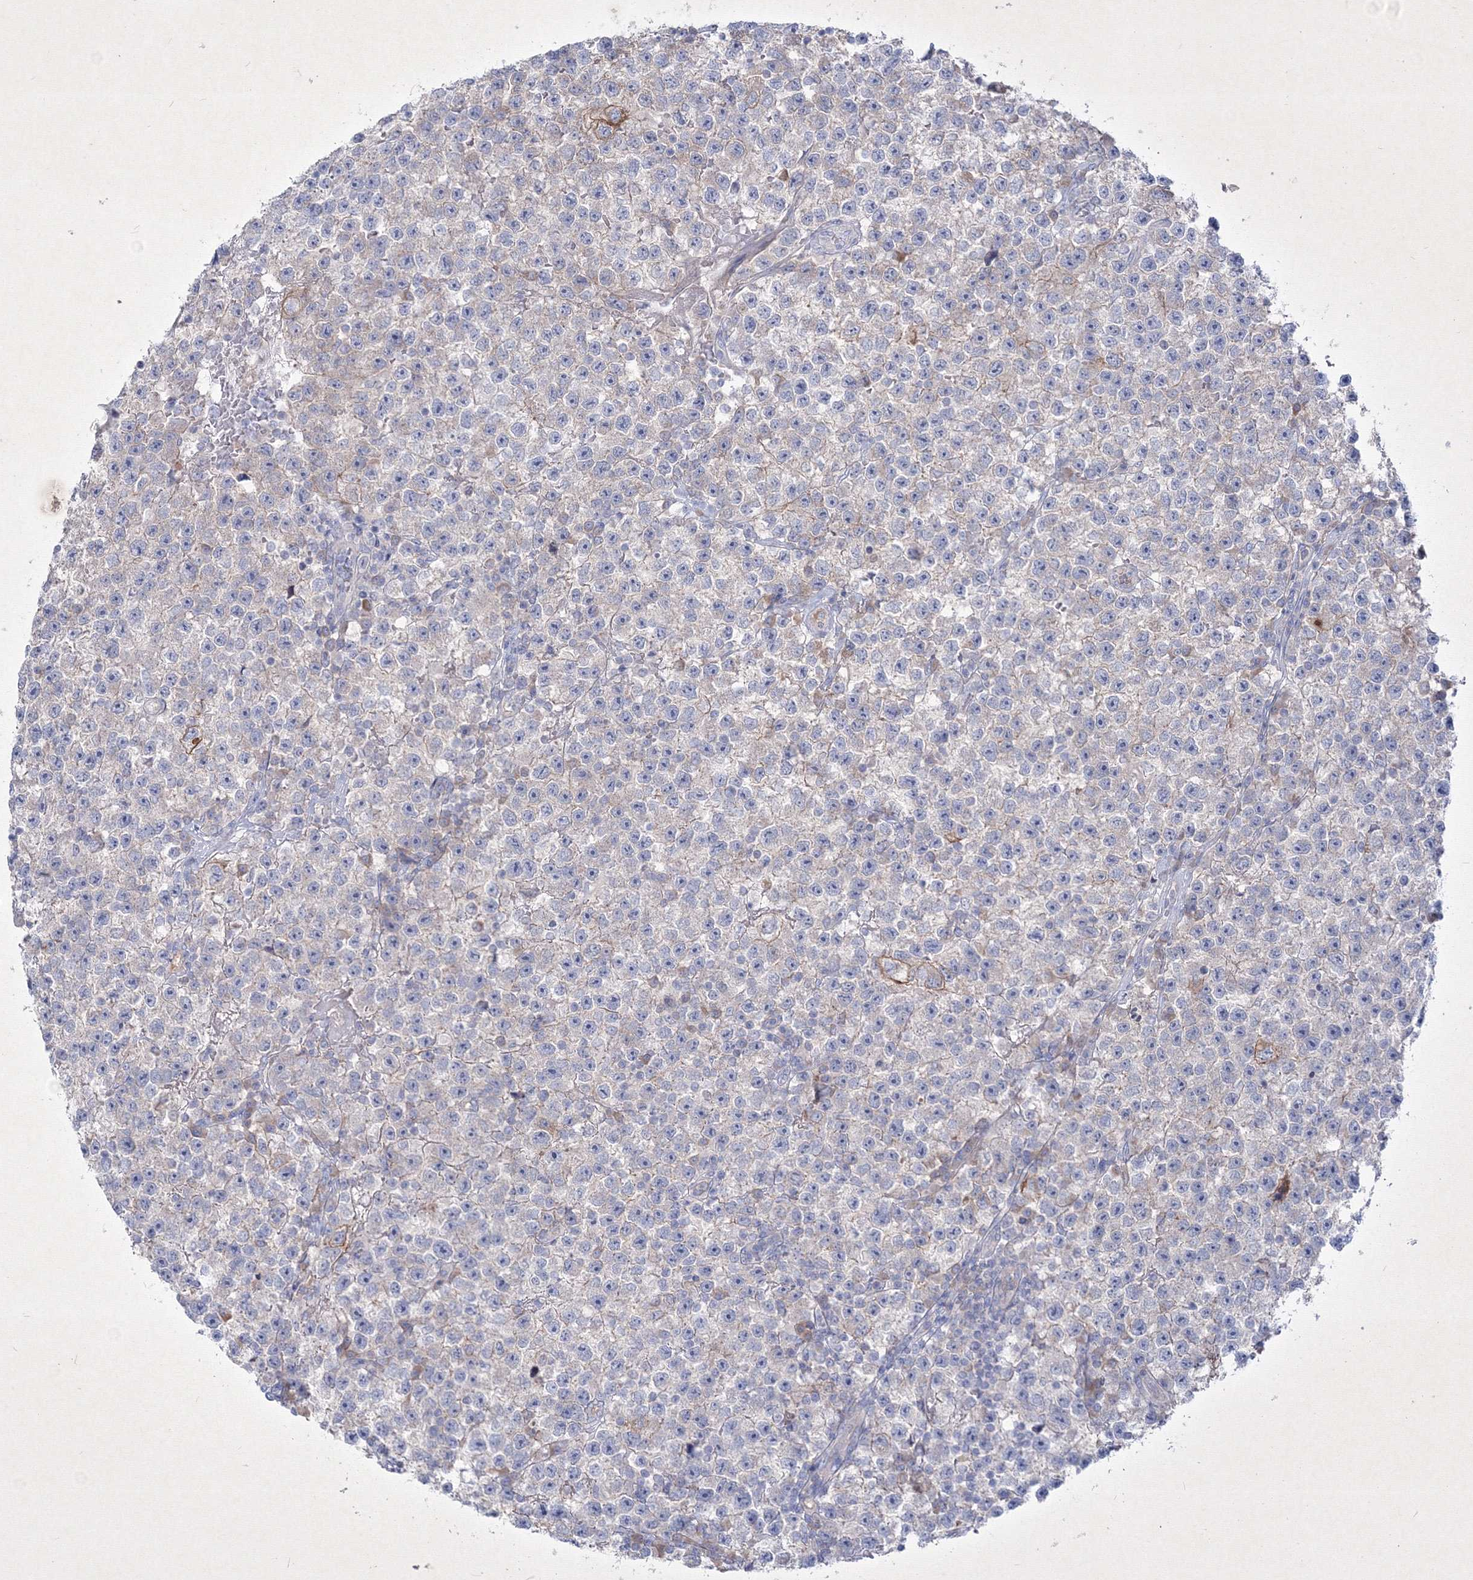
{"staining": {"intensity": "negative", "quantity": "none", "location": "none"}, "tissue": "testis cancer", "cell_type": "Tumor cells", "image_type": "cancer", "snomed": [{"axis": "morphology", "description": "Seminoma, NOS"}, {"axis": "topography", "description": "Testis"}], "caption": "Immunohistochemistry (IHC) of human testis seminoma displays no staining in tumor cells.", "gene": "TMEM139", "patient": {"sex": "male", "age": 22}}